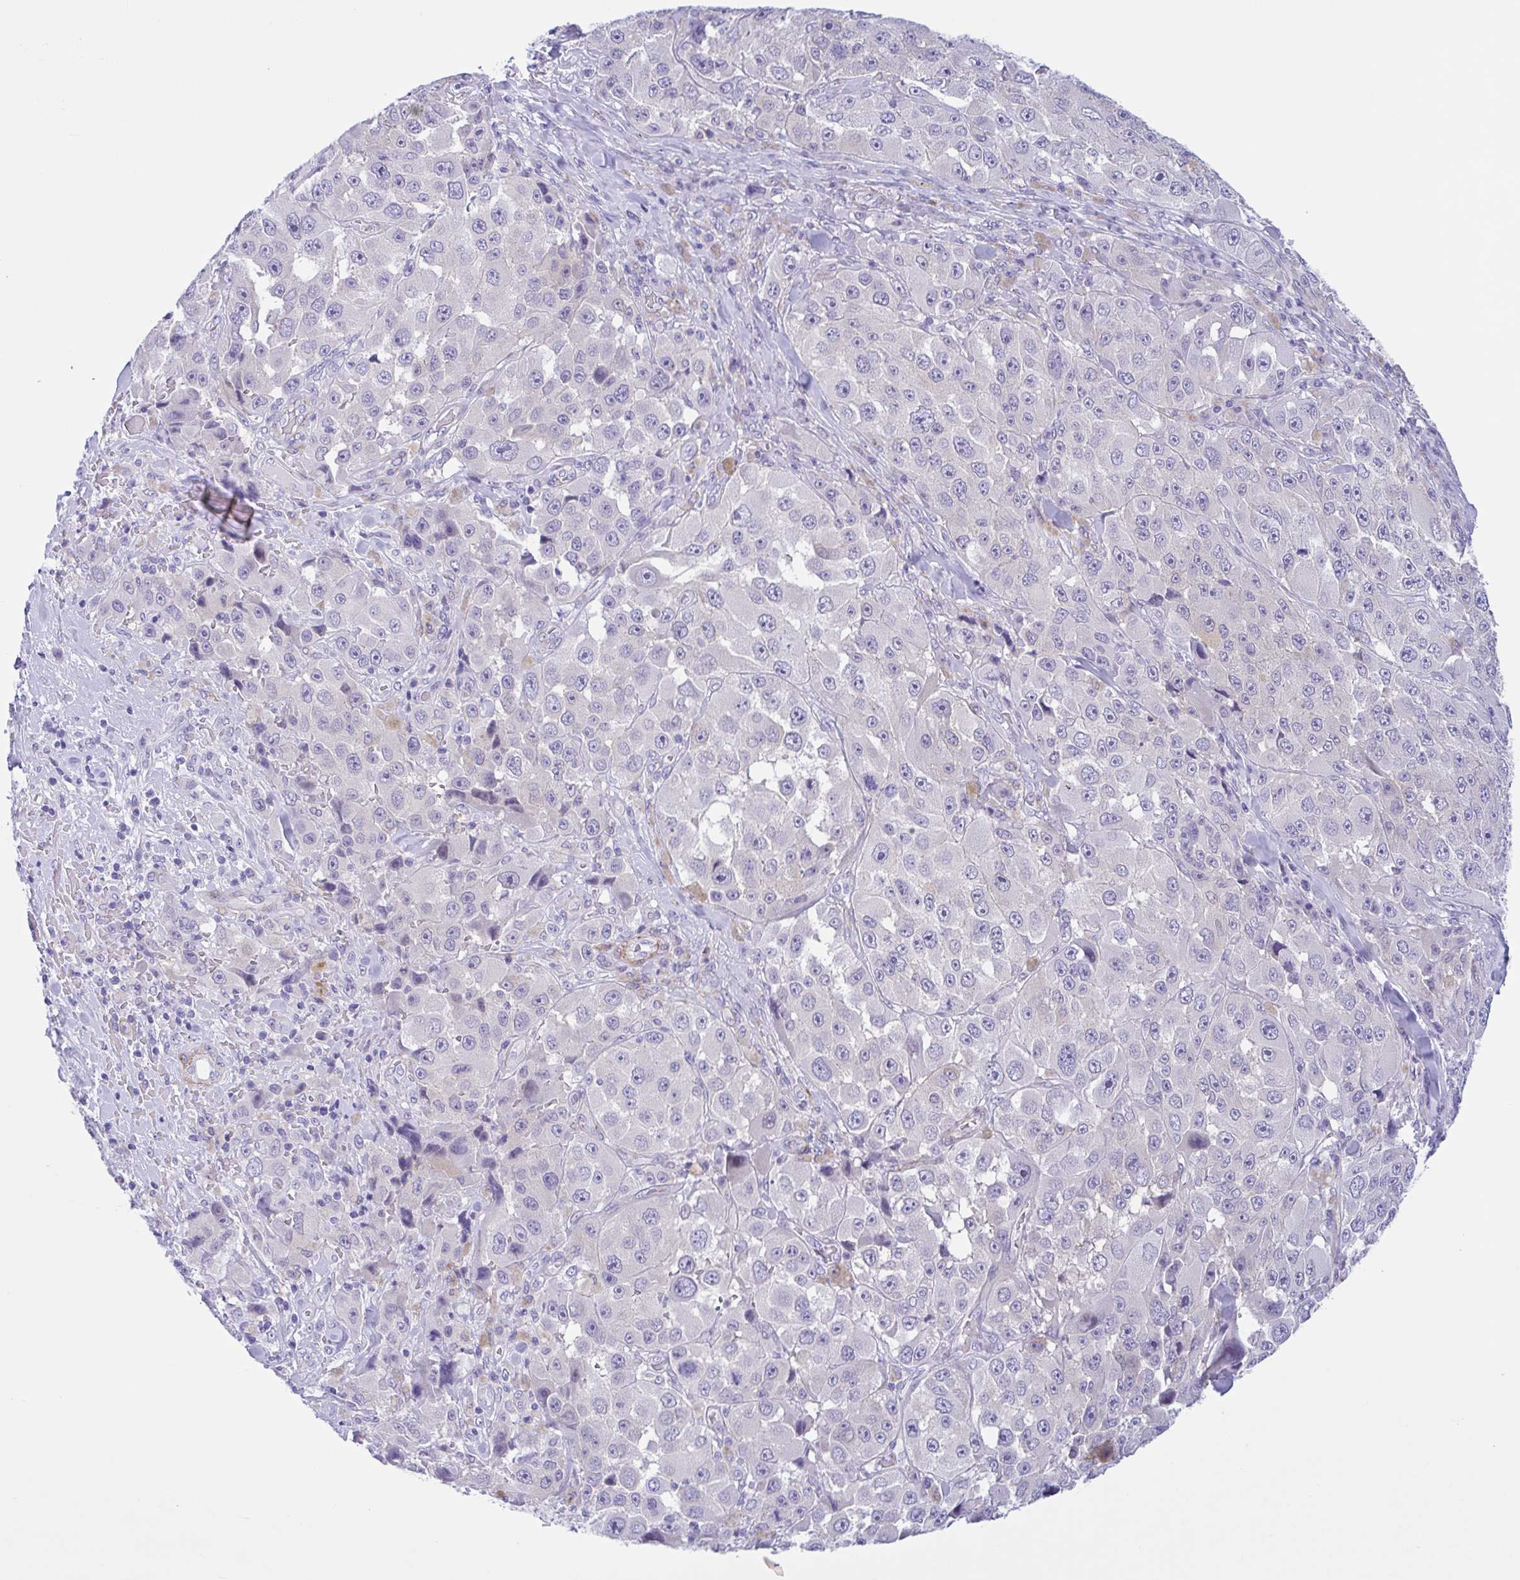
{"staining": {"intensity": "negative", "quantity": "none", "location": "none"}, "tissue": "melanoma", "cell_type": "Tumor cells", "image_type": "cancer", "snomed": [{"axis": "morphology", "description": "Malignant melanoma, Metastatic site"}, {"axis": "topography", "description": "Lymph node"}], "caption": "This is a histopathology image of immunohistochemistry (IHC) staining of malignant melanoma (metastatic site), which shows no expression in tumor cells.", "gene": "AHCYL2", "patient": {"sex": "male", "age": 62}}